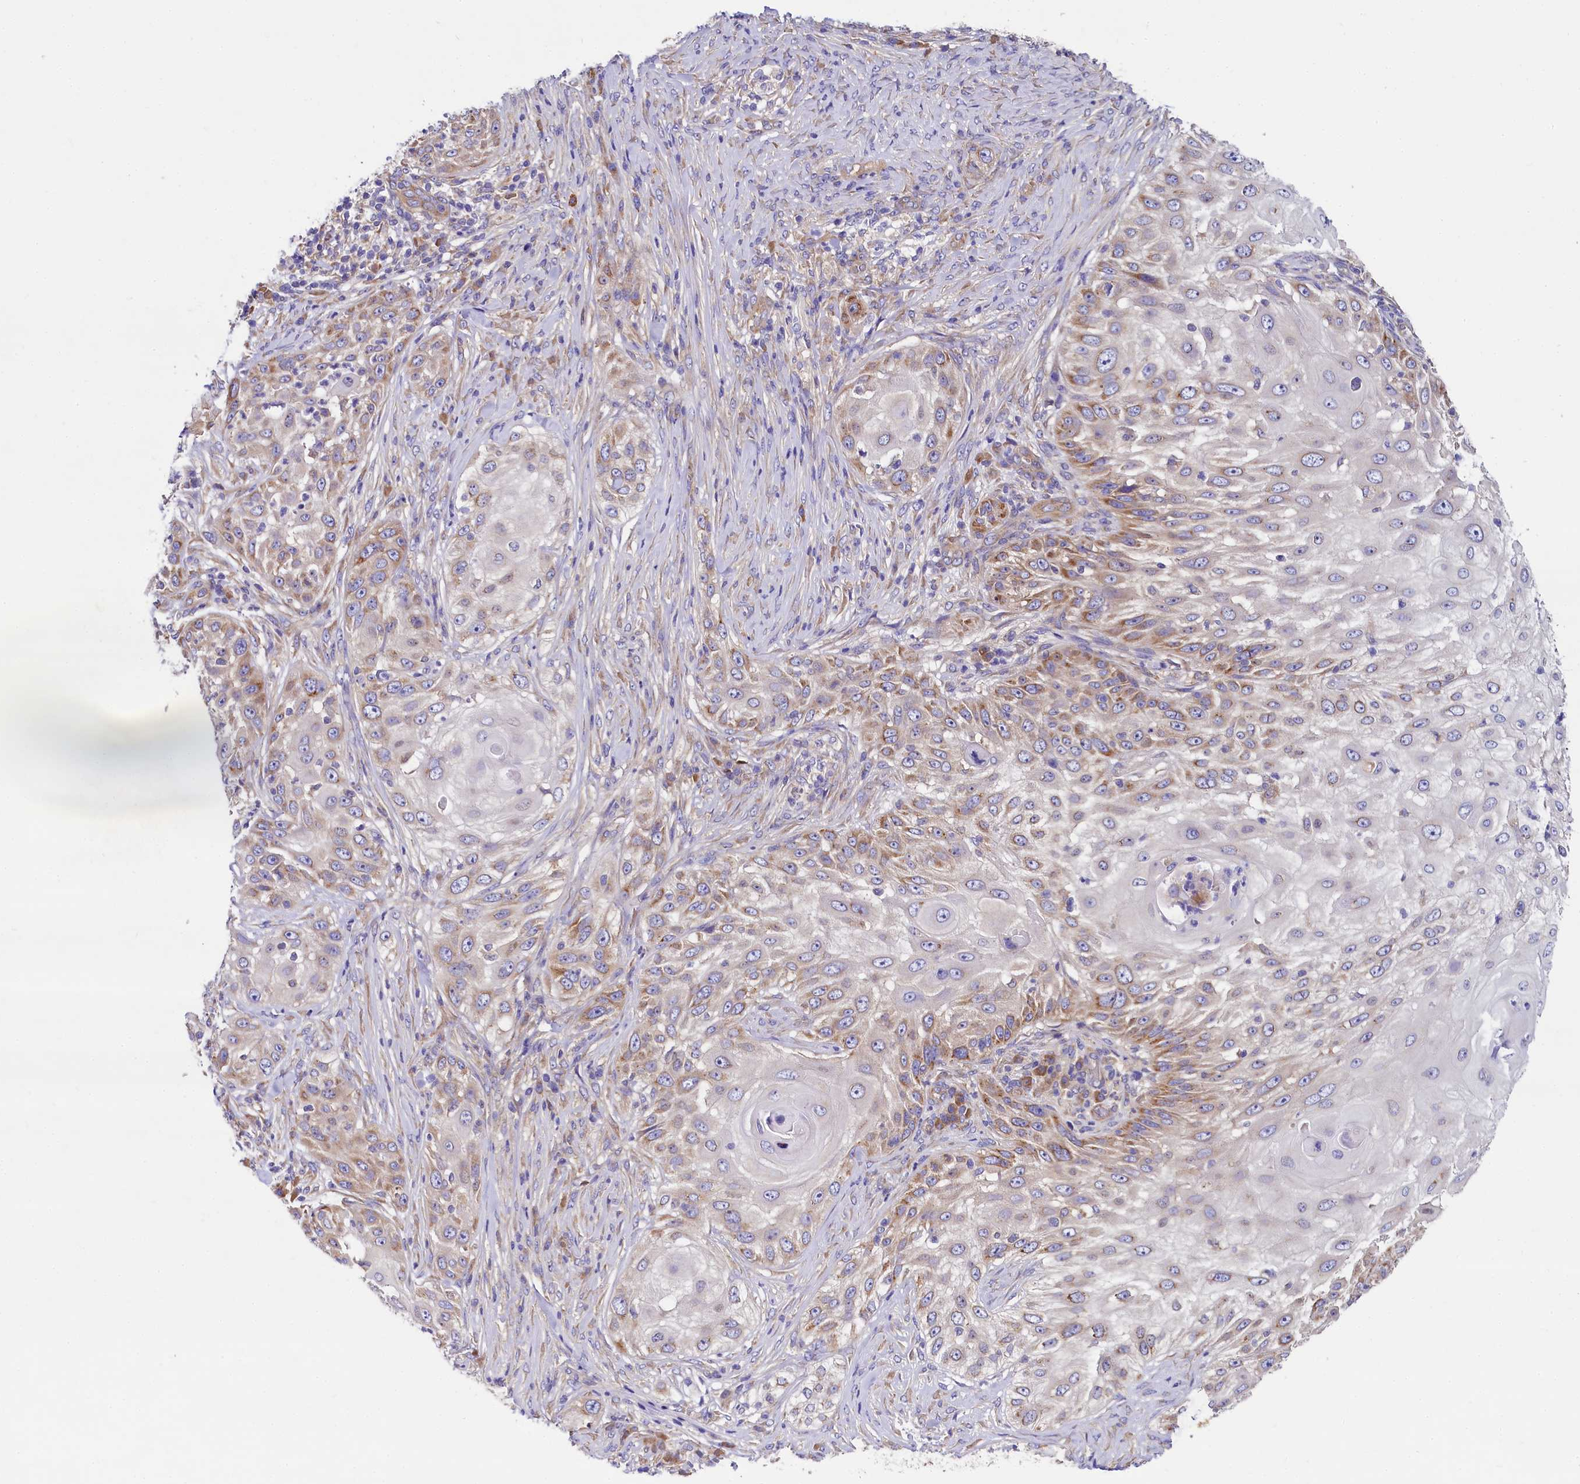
{"staining": {"intensity": "moderate", "quantity": "25%-75%", "location": "cytoplasmic/membranous"}, "tissue": "skin cancer", "cell_type": "Tumor cells", "image_type": "cancer", "snomed": [{"axis": "morphology", "description": "Squamous cell carcinoma, NOS"}, {"axis": "topography", "description": "Skin"}], "caption": "An image of human squamous cell carcinoma (skin) stained for a protein demonstrates moderate cytoplasmic/membranous brown staining in tumor cells.", "gene": "QARS1", "patient": {"sex": "female", "age": 44}}